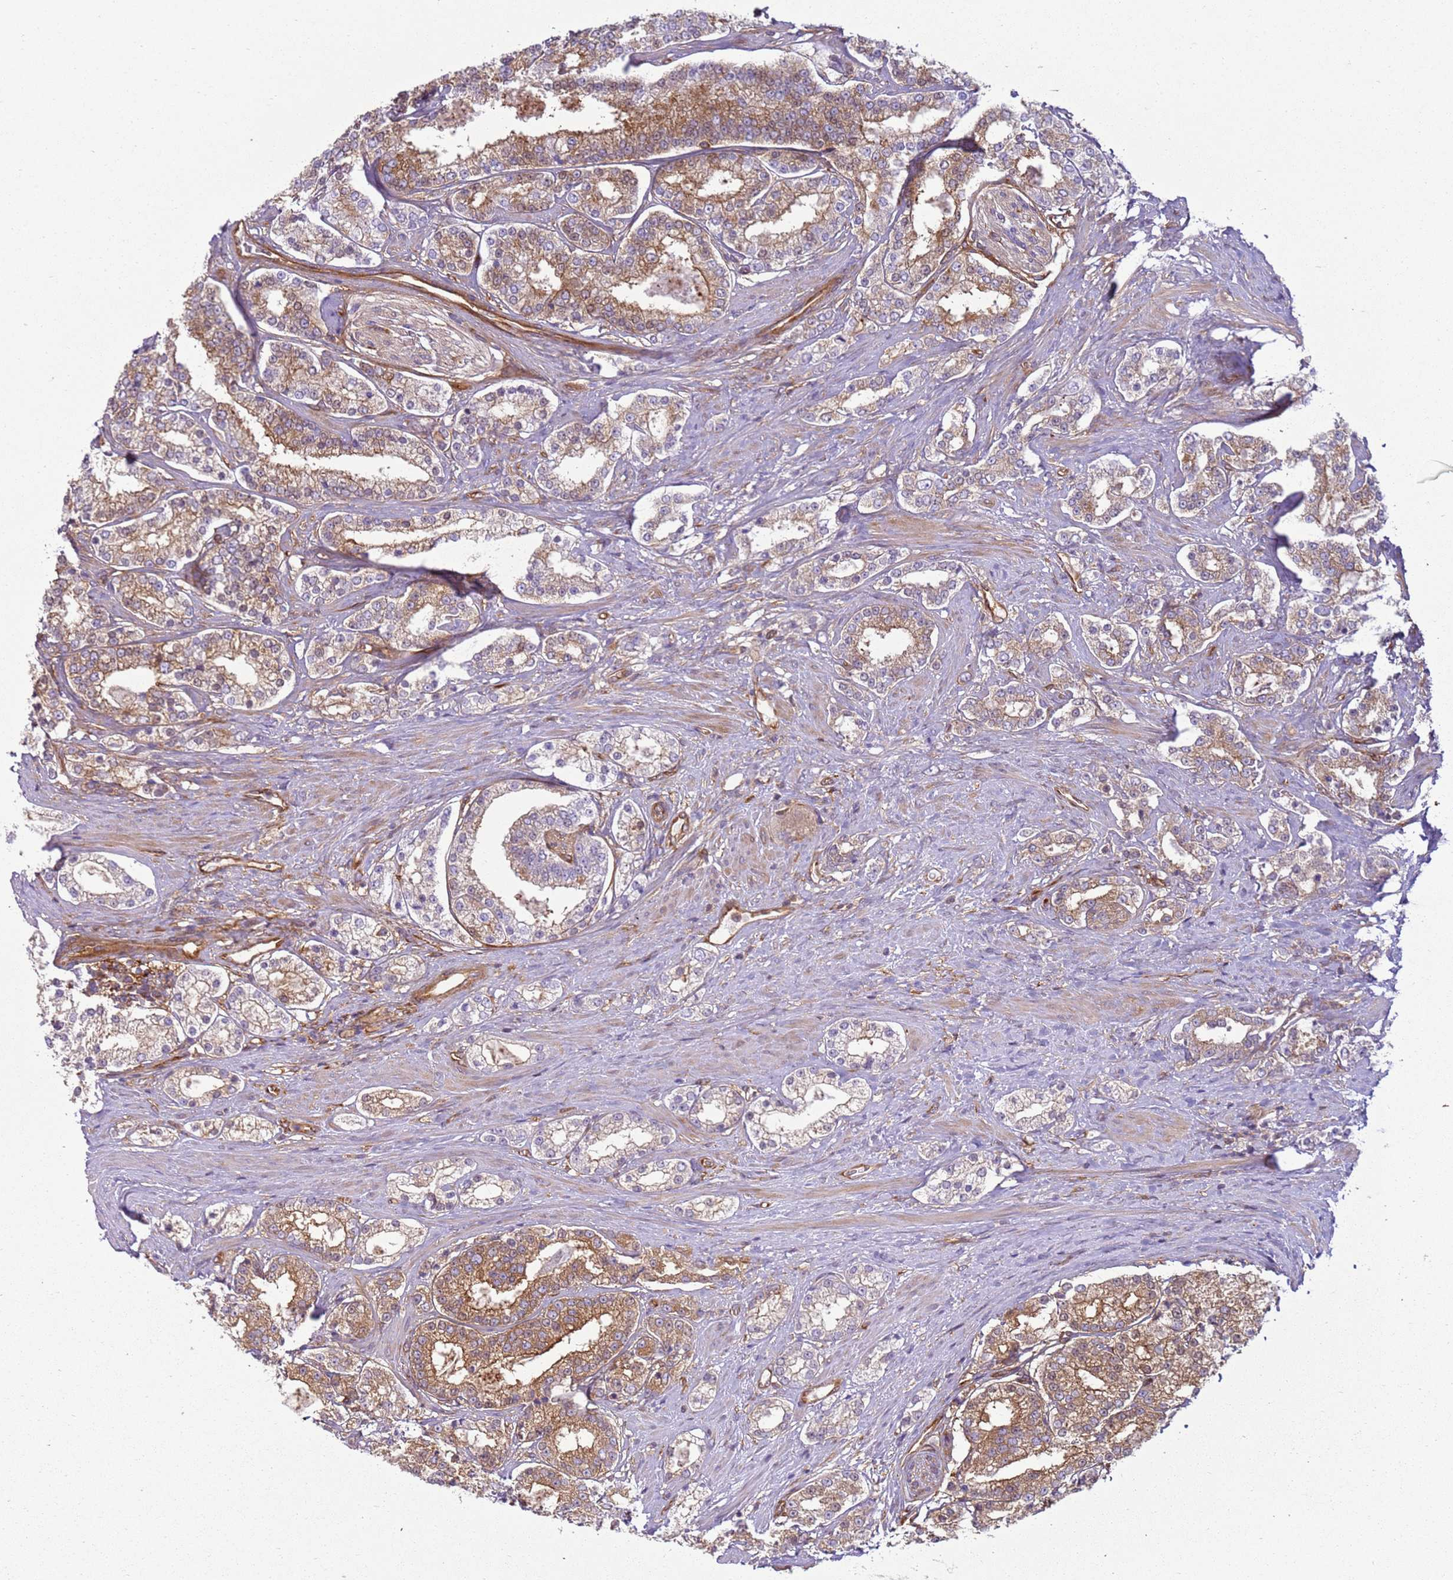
{"staining": {"intensity": "moderate", "quantity": "25%-75%", "location": "cytoplasmic/membranous"}, "tissue": "prostate cancer", "cell_type": "Tumor cells", "image_type": "cancer", "snomed": [{"axis": "morphology", "description": "Normal tissue, NOS"}, {"axis": "morphology", "description": "Adenocarcinoma, High grade"}, {"axis": "topography", "description": "Prostate"}], "caption": "Approximately 25%-75% of tumor cells in human prostate cancer (high-grade adenocarcinoma) reveal moderate cytoplasmic/membranous protein expression as visualized by brown immunohistochemical staining.", "gene": "SNX21", "patient": {"sex": "male", "age": 83}}